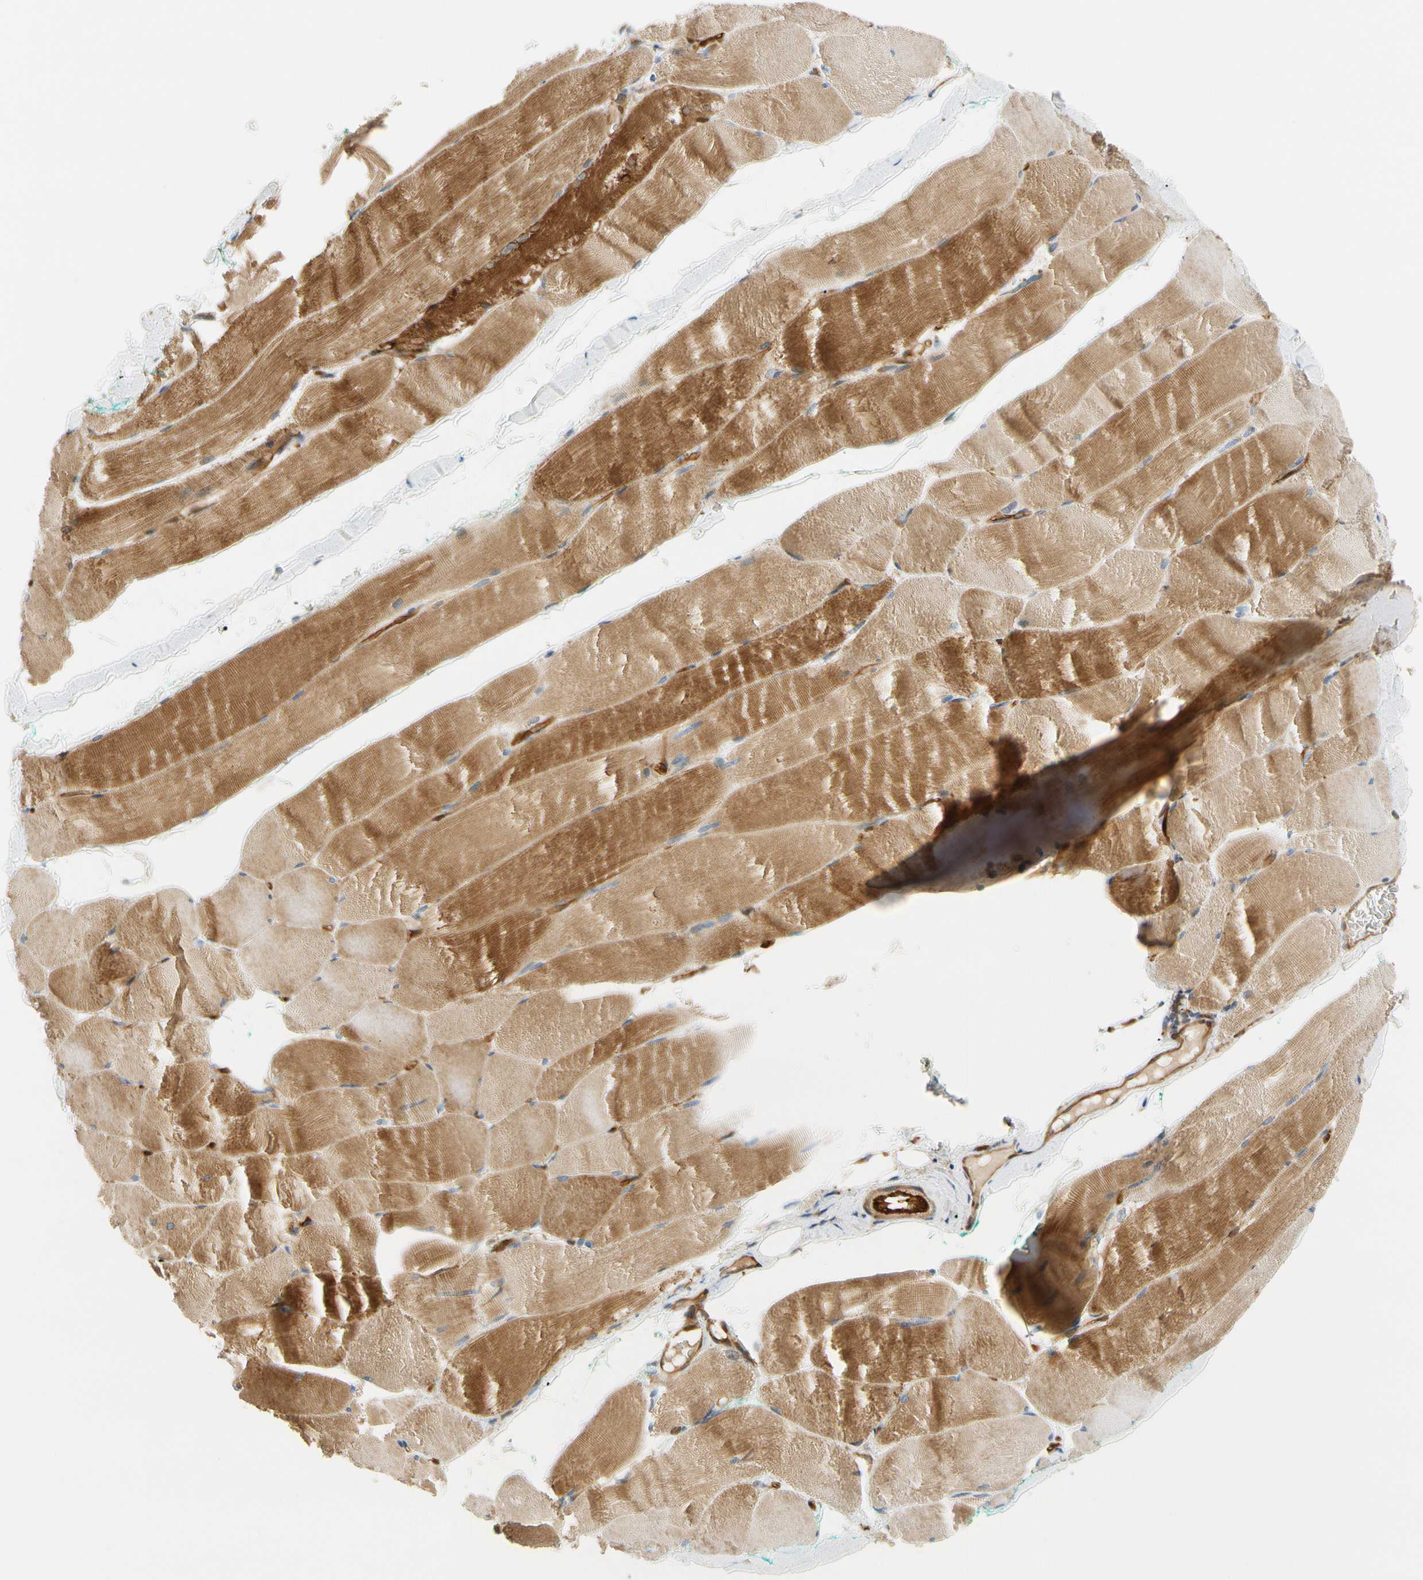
{"staining": {"intensity": "strong", "quantity": ">75%", "location": "cytoplasmic/membranous"}, "tissue": "skeletal muscle", "cell_type": "Myocytes", "image_type": "normal", "snomed": [{"axis": "morphology", "description": "Normal tissue, NOS"}, {"axis": "morphology", "description": "Squamous cell carcinoma, NOS"}, {"axis": "topography", "description": "Skeletal muscle"}], "caption": "IHC micrograph of benign skeletal muscle stained for a protein (brown), which reveals high levels of strong cytoplasmic/membranous staining in about >75% of myocytes.", "gene": "PARP14", "patient": {"sex": "male", "age": 51}}